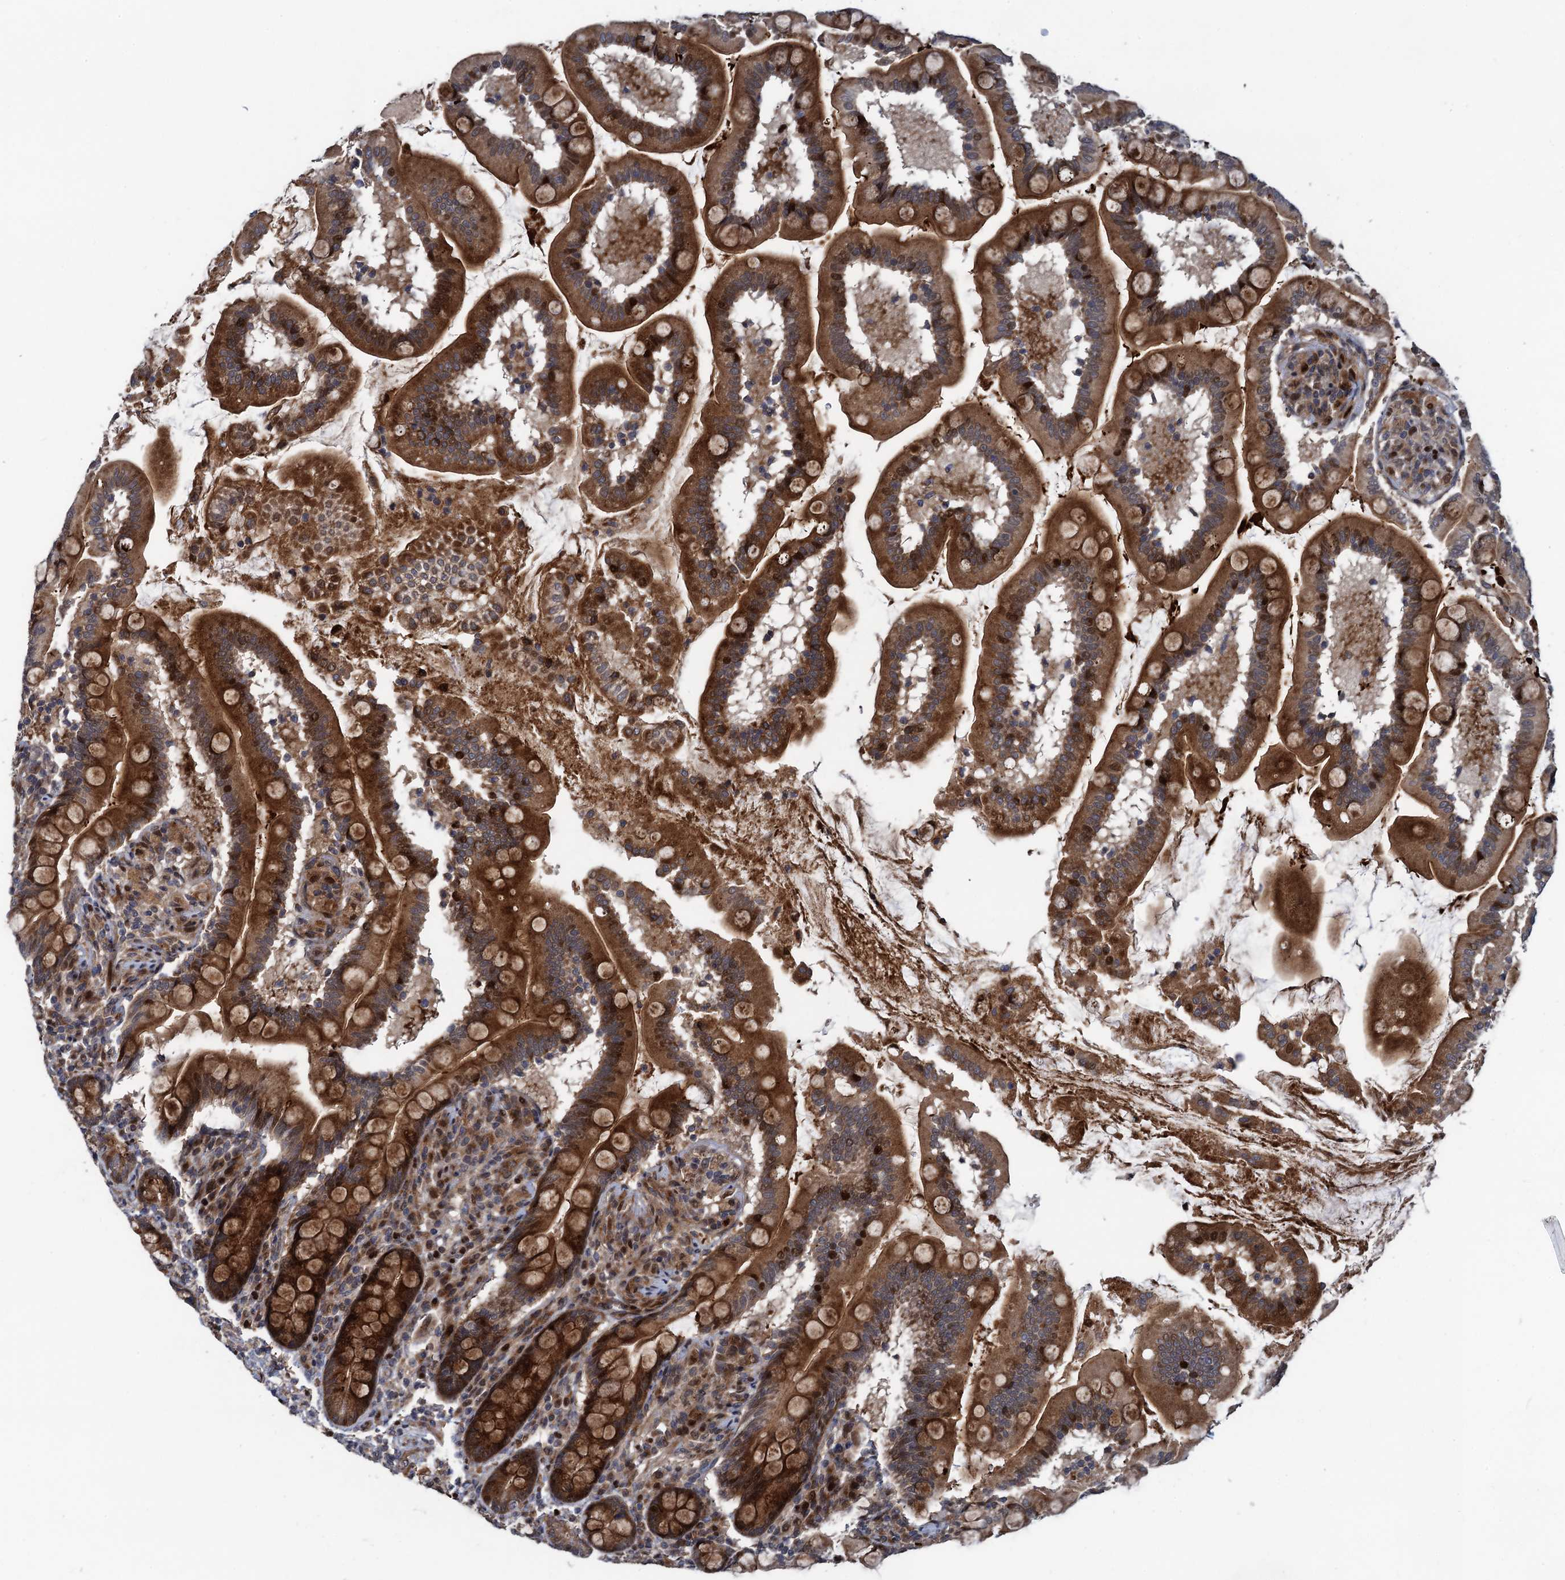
{"staining": {"intensity": "moderate", "quantity": ">75%", "location": "cytoplasmic/membranous,nuclear"}, "tissue": "small intestine", "cell_type": "Glandular cells", "image_type": "normal", "snomed": [{"axis": "morphology", "description": "Normal tissue, NOS"}, {"axis": "topography", "description": "Small intestine"}], "caption": "Small intestine stained for a protein (brown) displays moderate cytoplasmic/membranous,nuclear positive staining in about >75% of glandular cells.", "gene": "ATOSA", "patient": {"sex": "female", "age": 64}}